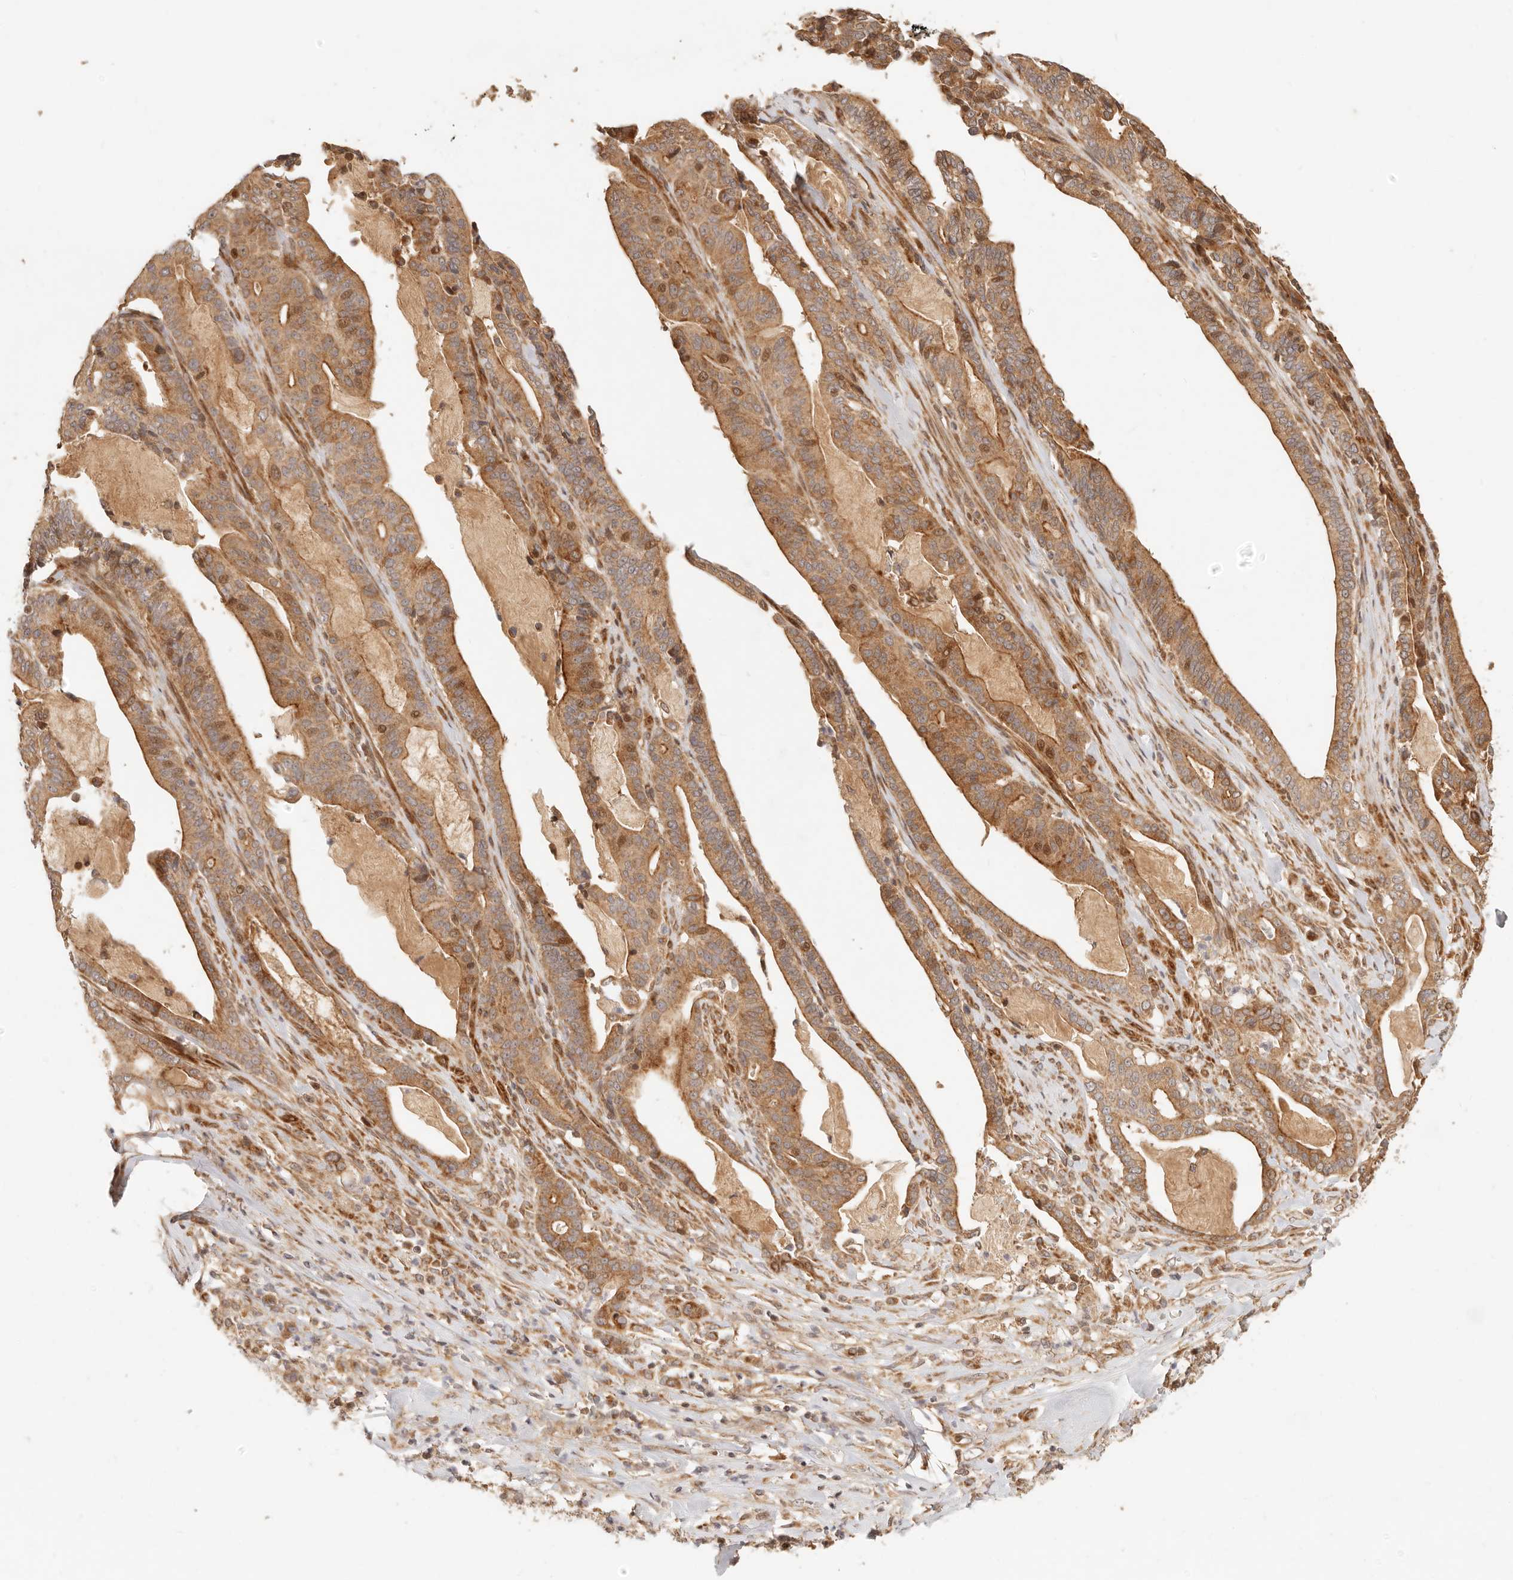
{"staining": {"intensity": "moderate", "quantity": ">75%", "location": "cytoplasmic/membranous,nuclear"}, "tissue": "pancreatic cancer", "cell_type": "Tumor cells", "image_type": "cancer", "snomed": [{"axis": "morphology", "description": "Adenocarcinoma, NOS"}, {"axis": "topography", "description": "Pancreas"}], "caption": "Immunohistochemical staining of pancreatic cancer (adenocarcinoma) reveals medium levels of moderate cytoplasmic/membranous and nuclear staining in about >75% of tumor cells. Immunohistochemistry stains the protein in brown and the nuclei are stained blue.", "gene": "TIMM17A", "patient": {"sex": "male", "age": 63}}